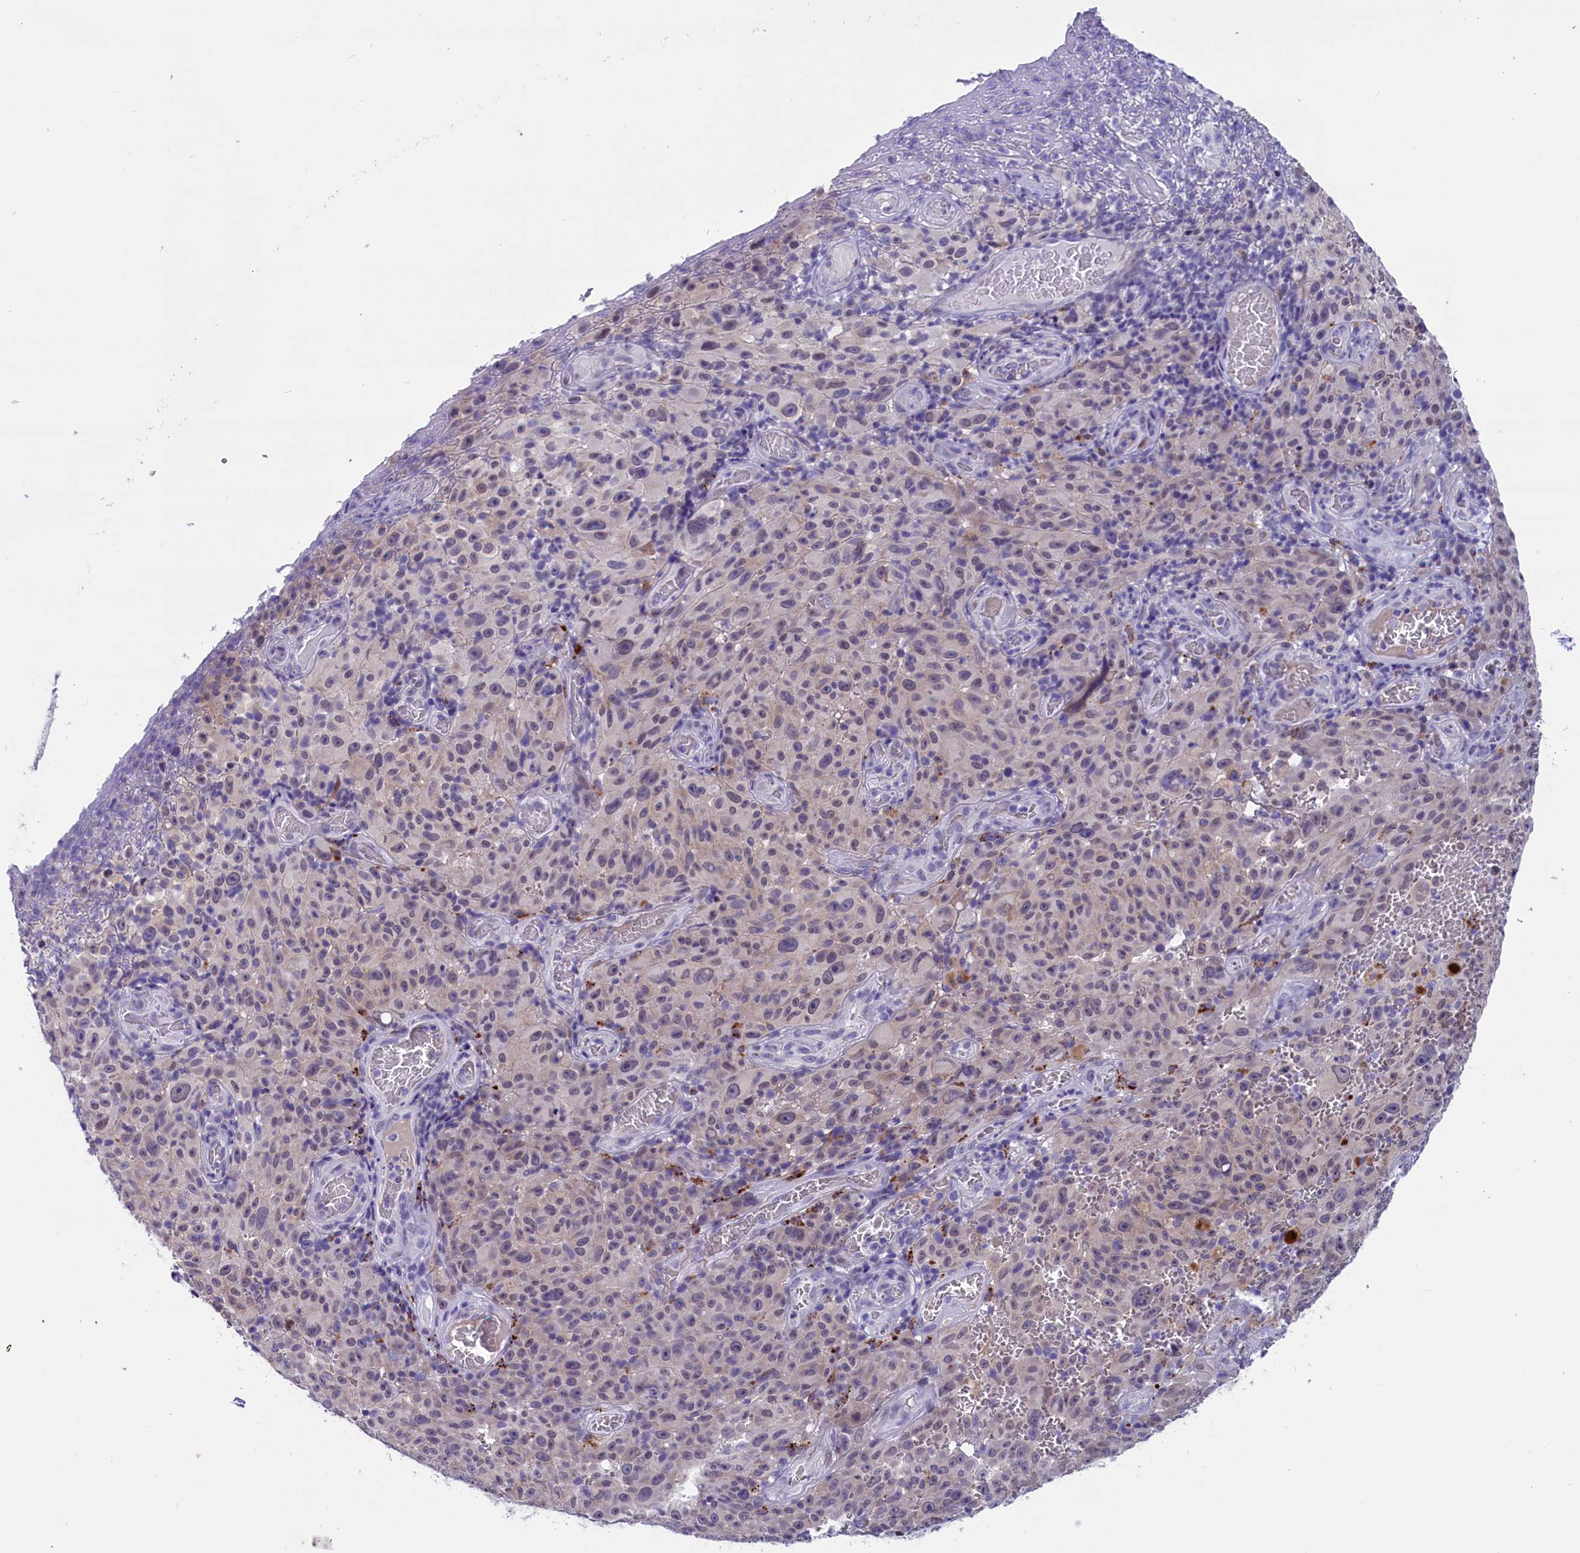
{"staining": {"intensity": "weak", "quantity": "<25%", "location": "cytoplasmic/membranous"}, "tissue": "melanoma", "cell_type": "Tumor cells", "image_type": "cancer", "snomed": [{"axis": "morphology", "description": "Malignant melanoma, NOS"}, {"axis": "topography", "description": "Skin"}], "caption": "Malignant melanoma was stained to show a protein in brown. There is no significant staining in tumor cells. The staining was performed using DAB (3,3'-diaminobenzidine) to visualize the protein expression in brown, while the nuclei were stained in blue with hematoxylin (Magnification: 20x).", "gene": "SCD5", "patient": {"sex": "female", "age": 82}}